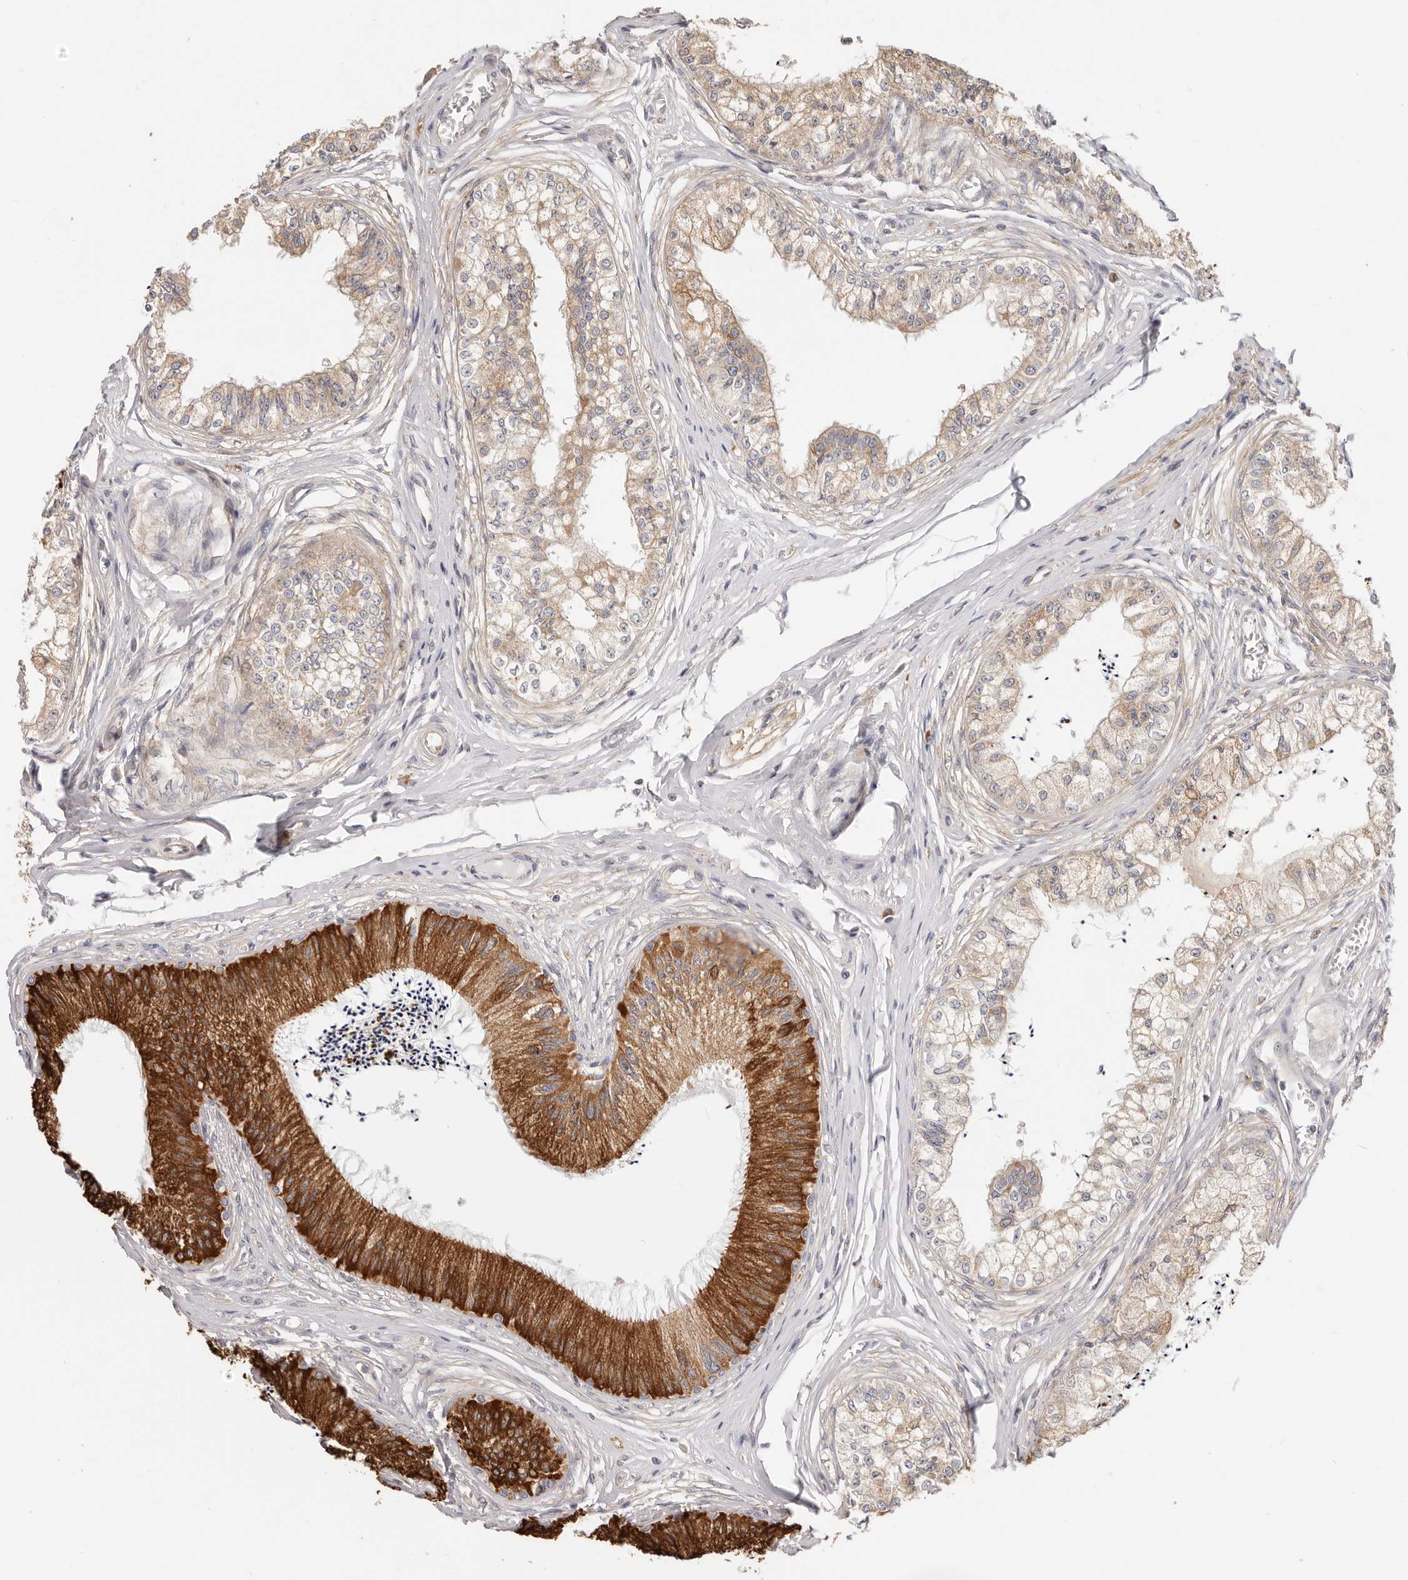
{"staining": {"intensity": "strong", "quantity": ">75%", "location": "cytoplasmic/membranous"}, "tissue": "epididymis", "cell_type": "Glandular cells", "image_type": "normal", "snomed": [{"axis": "morphology", "description": "Normal tissue, NOS"}, {"axis": "topography", "description": "Epididymis"}], "caption": "This photomicrograph exhibits IHC staining of normal human epididymis, with high strong cytoplasmic/membranous expression in about >75% of glandular cells.", "gene": "AFDN", "patient": {"sex": "male", "age": 79}}